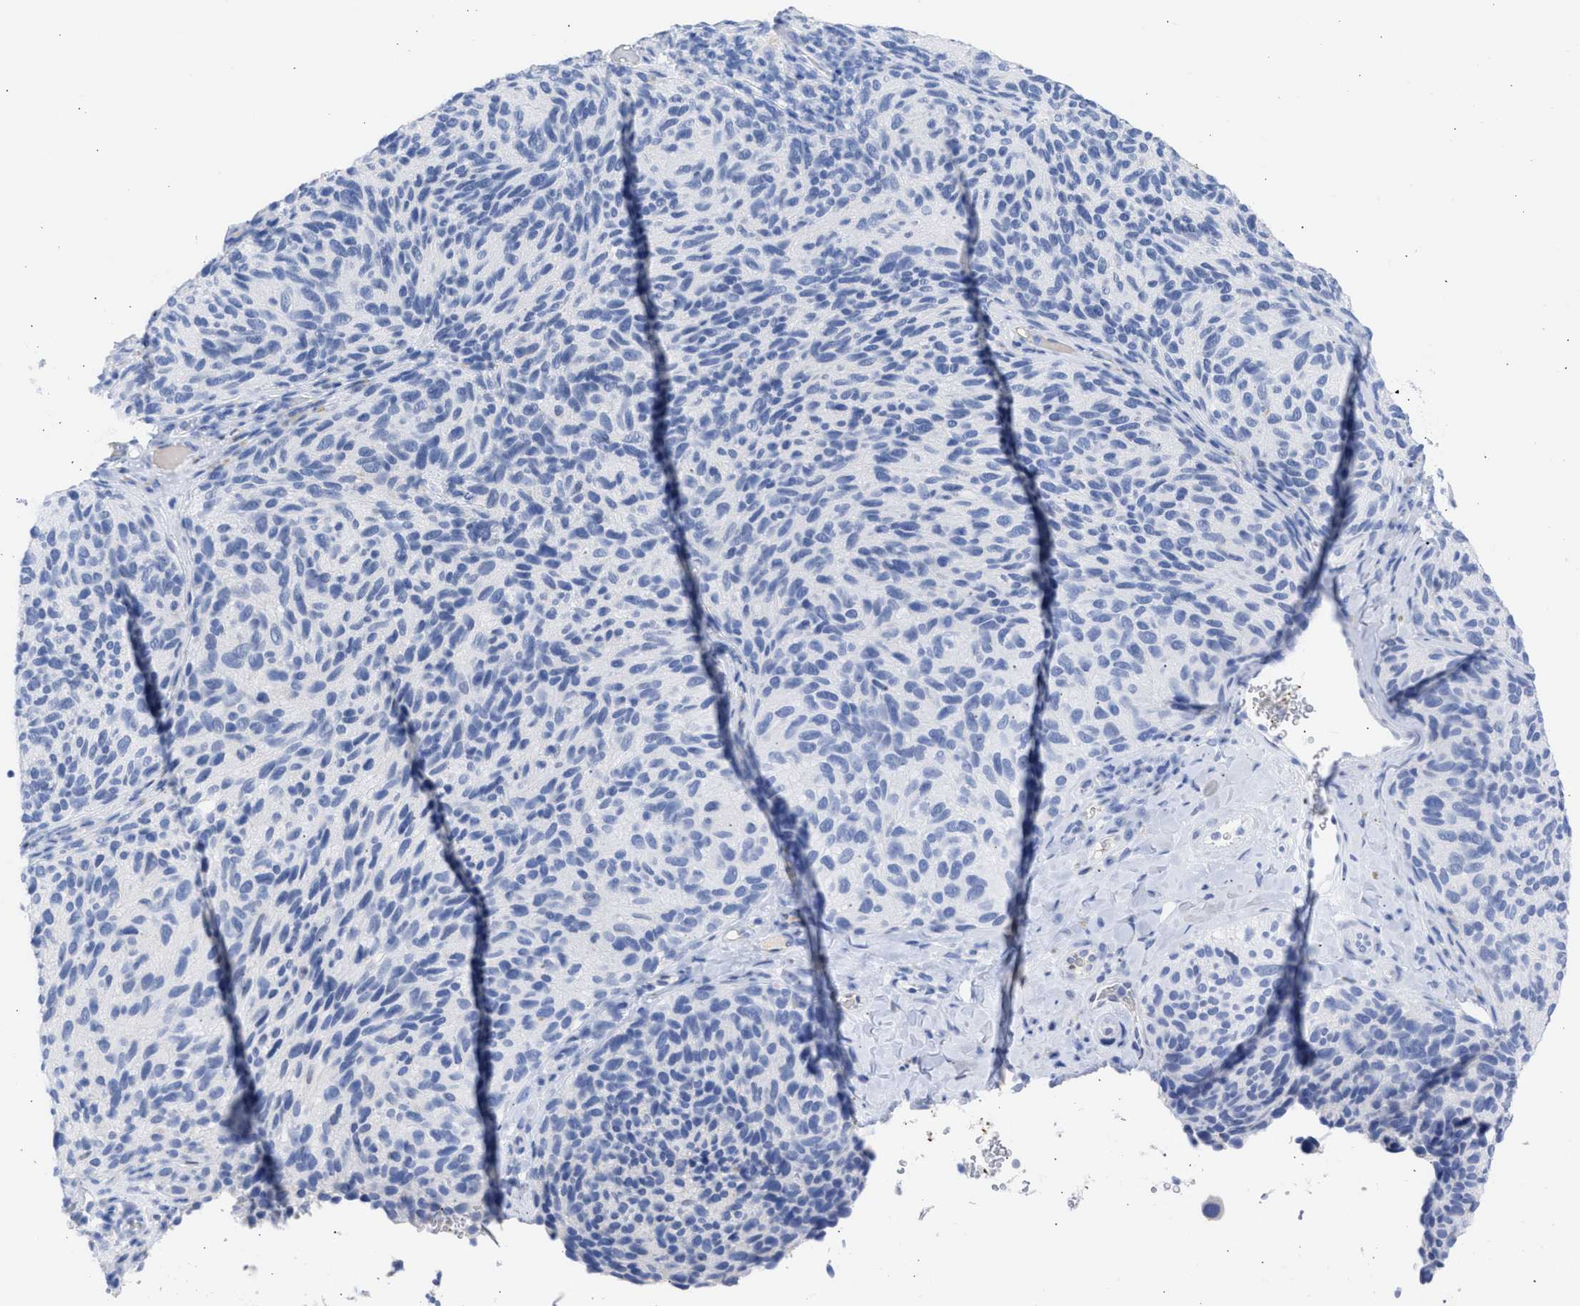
{"staining": {"intensity": "negative", "quantity": "none", "location": "none"}, "tissue": "melanoma", "cell_type": "Tumor cells", "image_type": "cancer", "snomed": [{"axis": "morphology", "description": "Malignant melanoma, NOS"}, {"axis": "topography", "description": "Skin"}], "caption": "Melanoma stained for a protein using immunohistochemistry (IHC) demonstrates no staining tumor cells.", "gene": "RSPH1", "patient": {"sex": "female", "age": 73}}